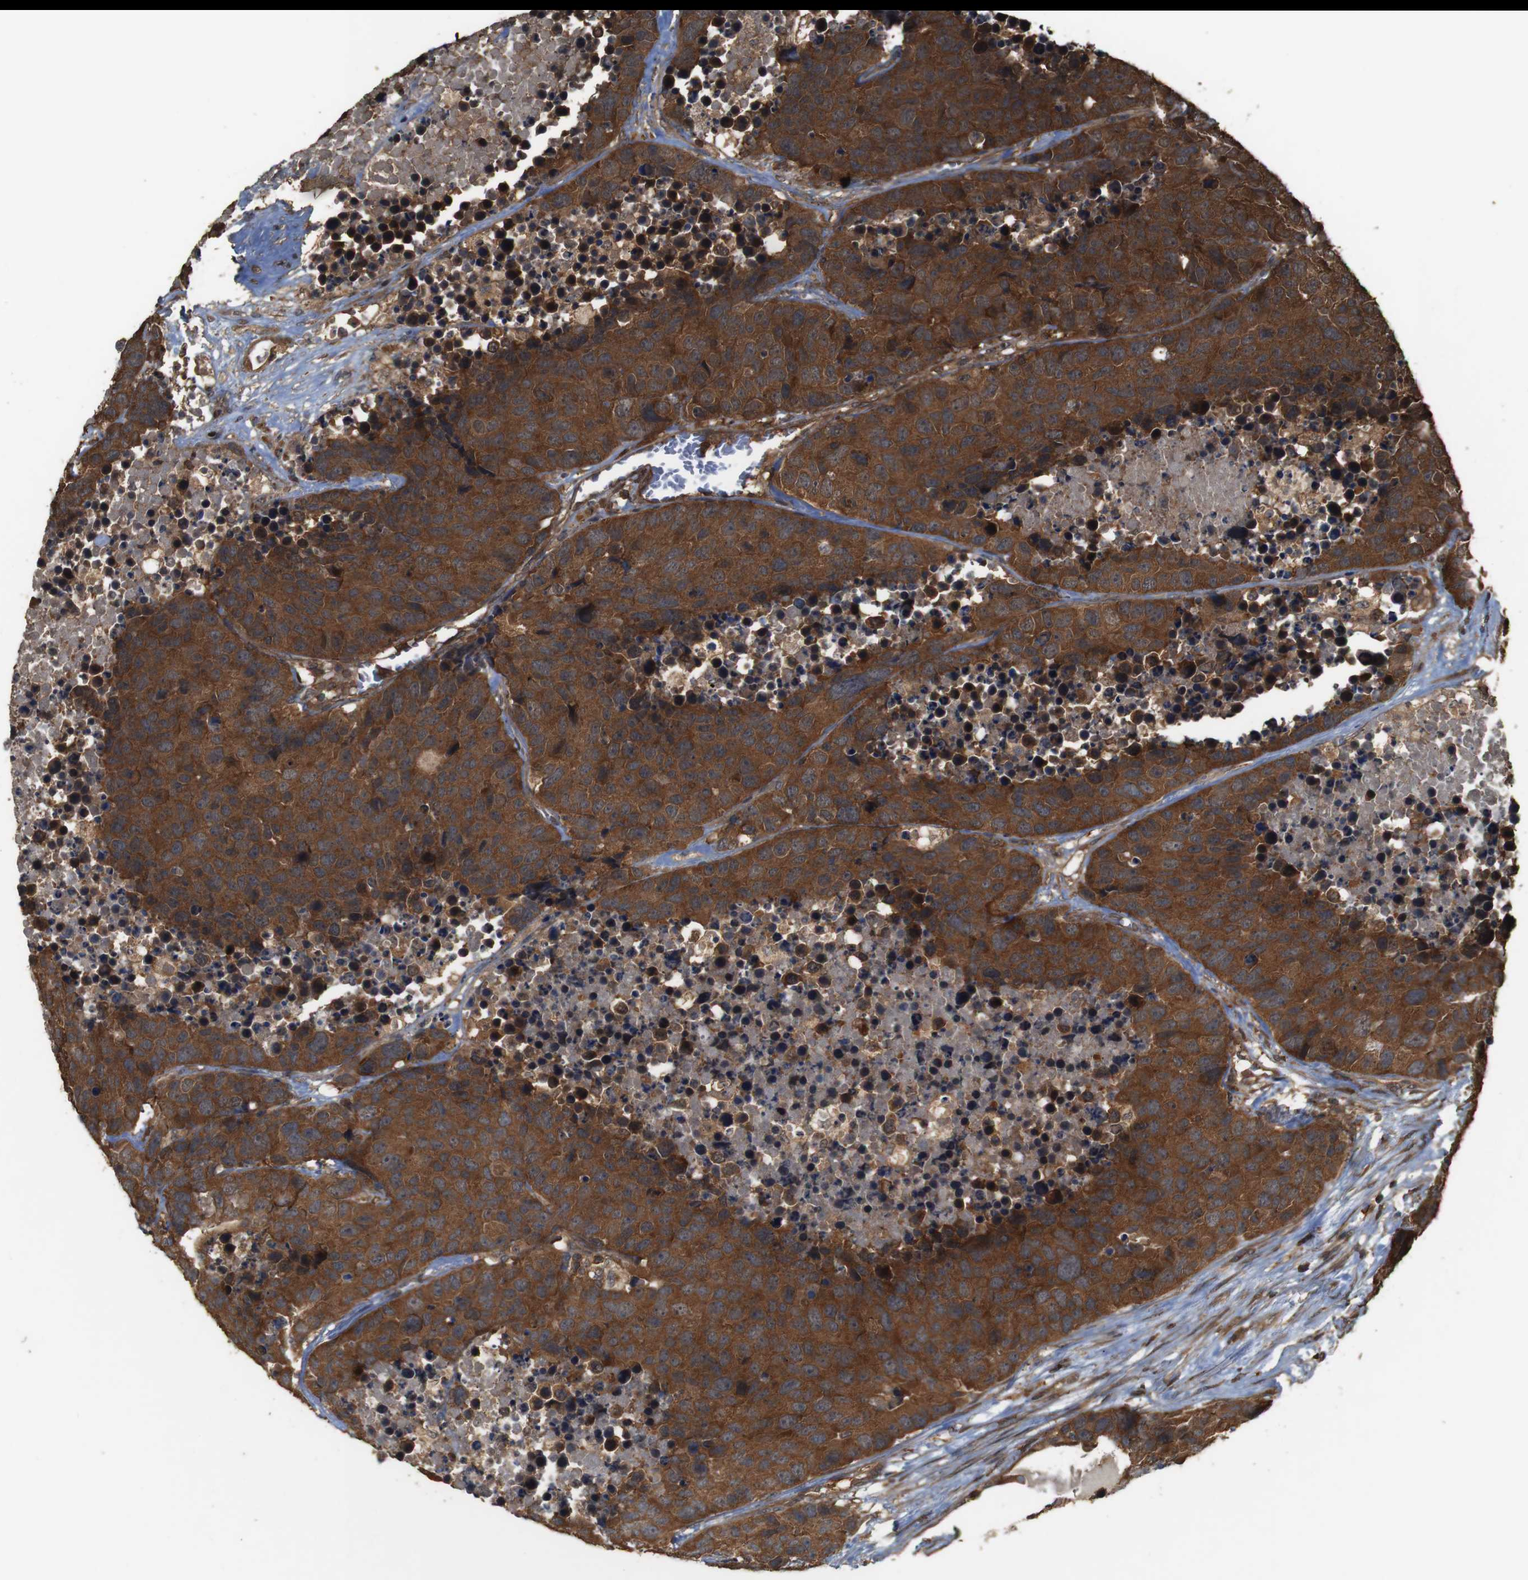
{"staining": {"intensity": "strong", "quantity": ">75%", "location": "cytoplasmic/membranous"}, "tissue": "carcinoid", "cell_type": "Tumor cells", "image_type": "cancer", "snomed": [{"axis": "morphology", "description": "Carcinoid, malignant, NOS"}, {"axis": "topography", "description": "Lung"}], "caption": "IHC image of neoplastic tissue: carcinoid stained using IHC reveals high levels of strong protein expression localized specifically in the cytoplasmic/membranous of tumor cells, appearing as a cytoplasmic/membranous brown color.", "gene": "BAG4", "patient": {"sex": "male", "age": 60}}